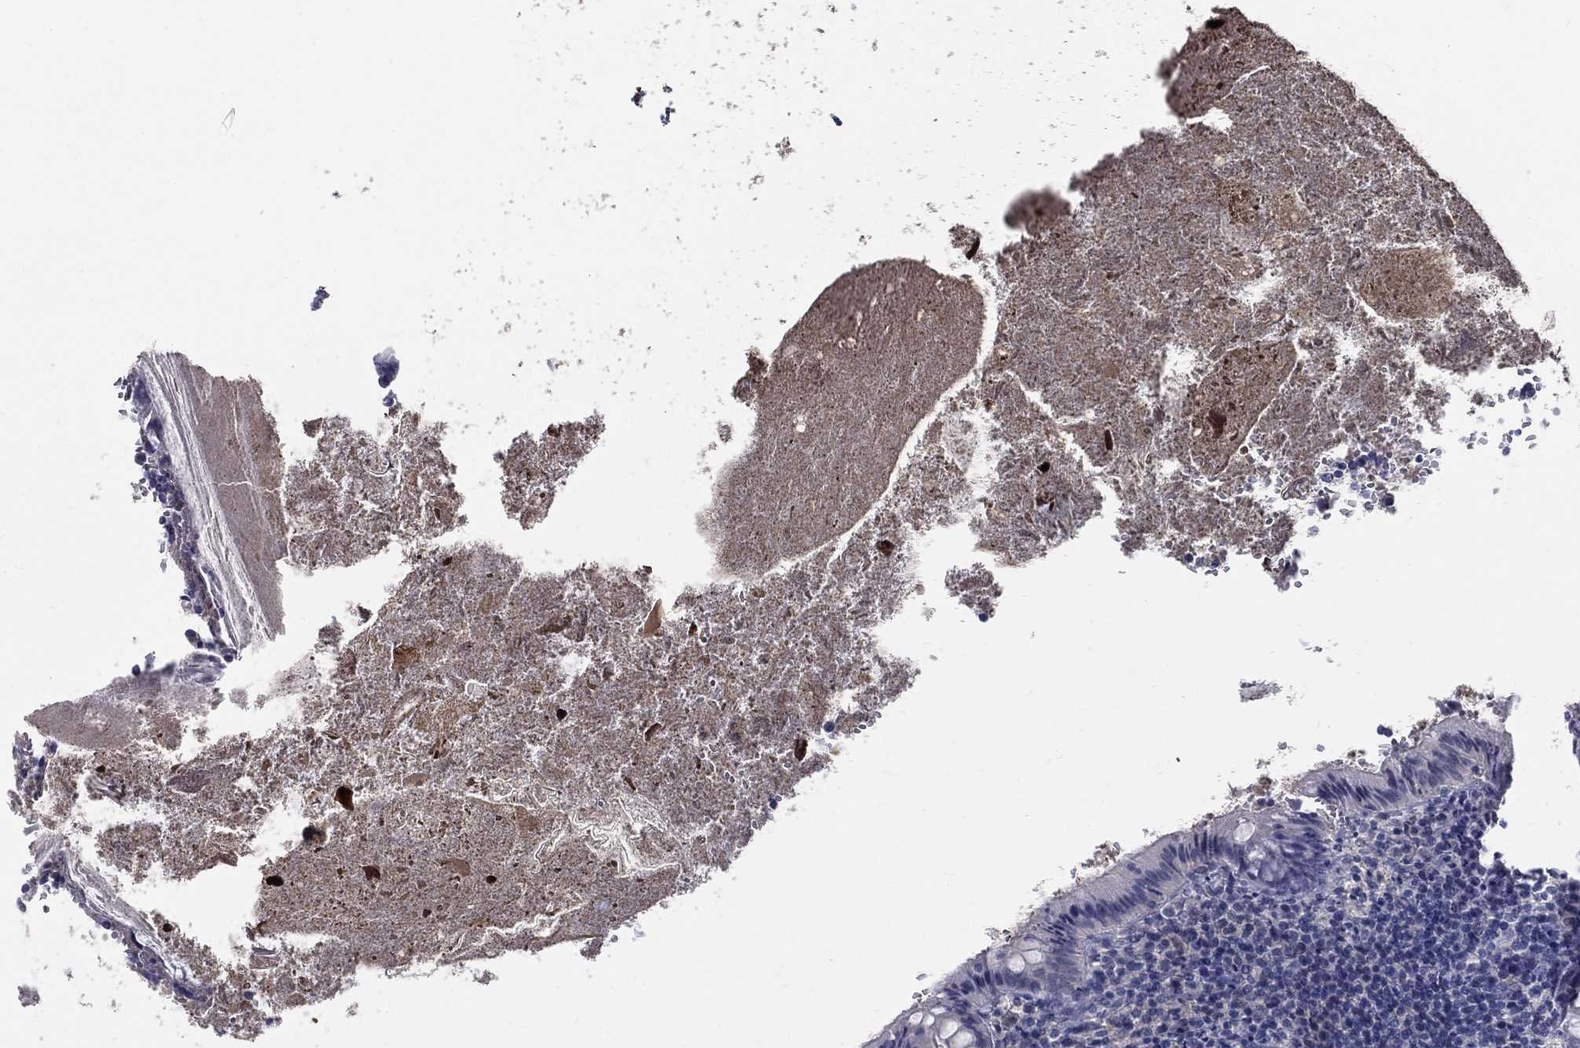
{"staining": {"intensity": "negative", "quantity": "none", "location": "none"}, "tissue": "appendix", "cell_type": "Glandular cells", "image_type": "normal", "snomed": [{"axis": "morphology", "description": "Normal tissue, NOS"}, {"axis": "topography", "description": "Appendix"}], "caption": "The immunohistochemistry (IHC) micrograph has no significant staining in glandular cells of appendix.", "gene": "EGFLAM", "patient": {"sex": "female", "age": 23}}